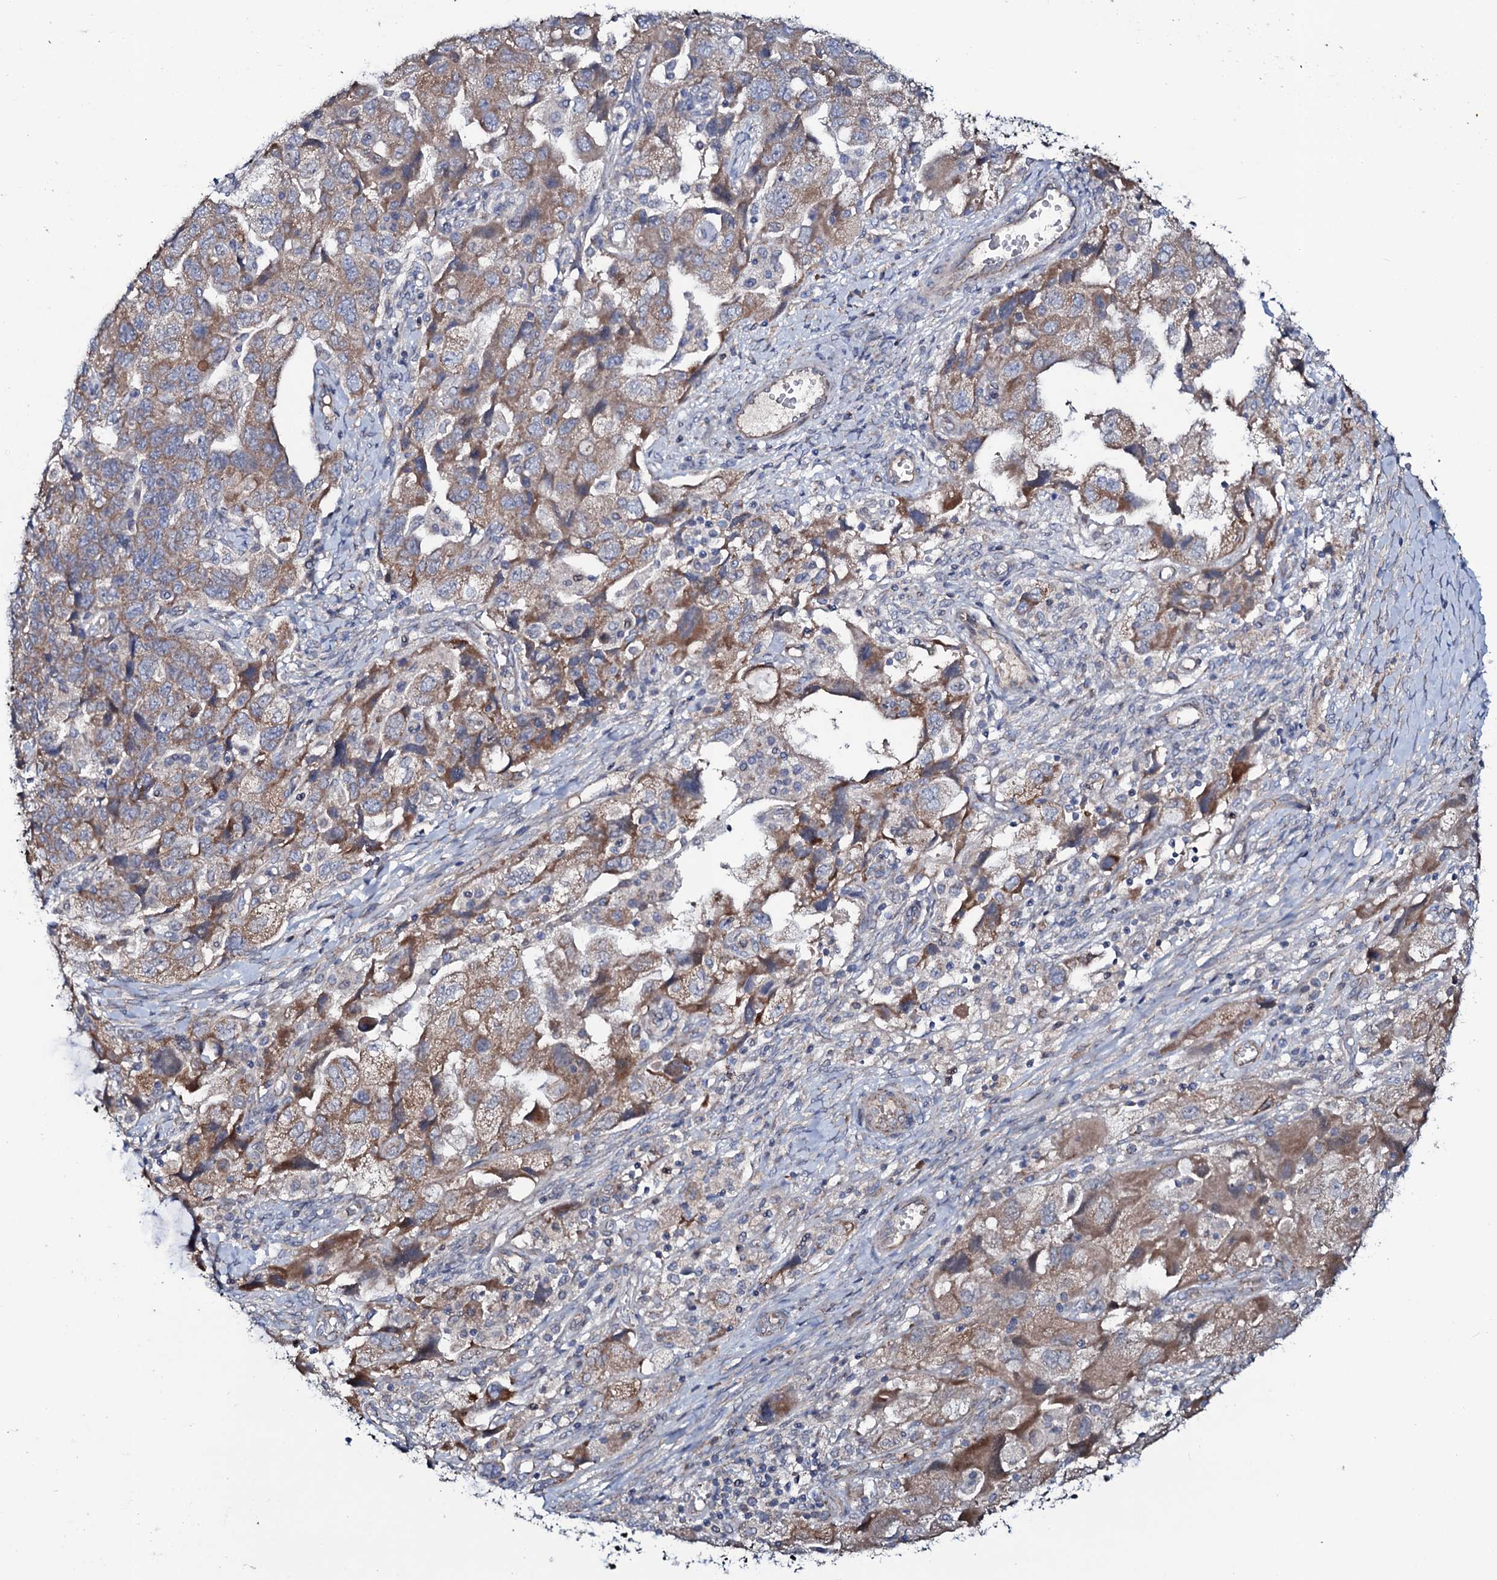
{"staining": {"intensity": "moderate", "quantity": "25%-75%", "location": "cytoplasmic/membranous"}, "tissue": "ovarian cancer", "cell_type": "Tumor cells", "image_type": "cancer", "snomed": [{"axis": "morphology", "description": "Carcinoma, NOS"}, {"axis": "morphology", "description": "Cystadenocarcinoma, serous, NOS"}, {"axis": "topography", "description": "Ovary"}], "caption": "Ovarian cancer stained for a protein reveals moderate cytoplasmic/membranous positivity in tumor cells.", "gene": "PPP1R3D", "patient": {"sex": "female", "age": 69}}